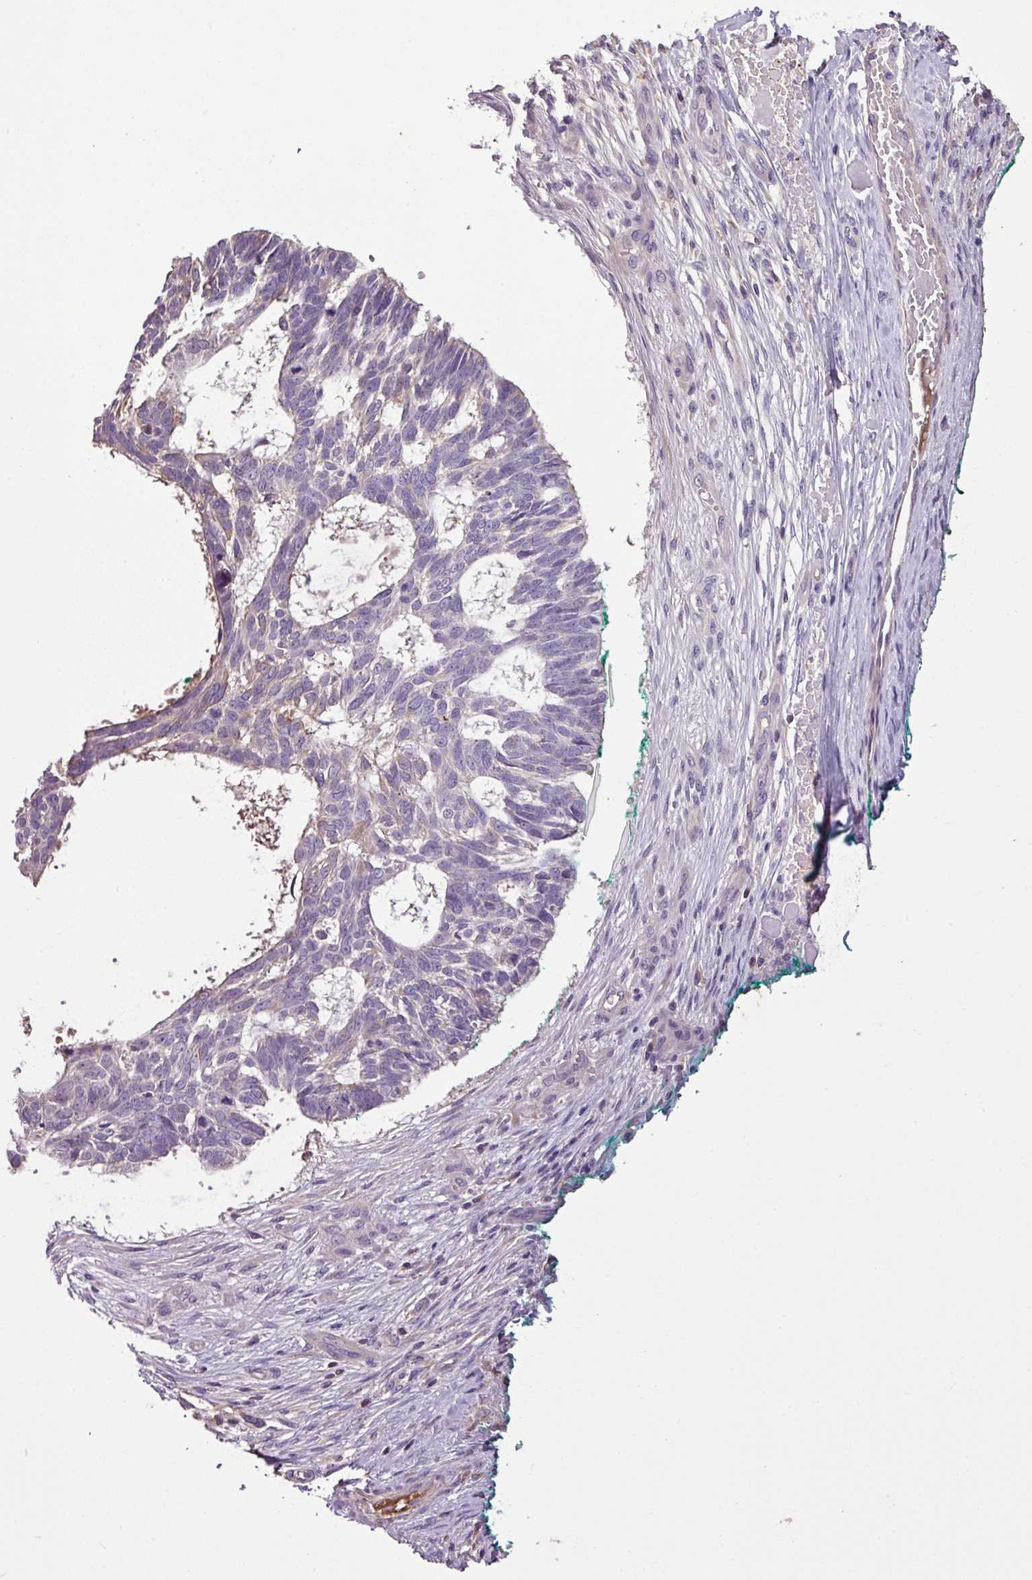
{"staining": {"intensity": "negative", "quantity": "none", "location": "none"}, "tissue": "skin cancer", "cell_type": "Tumor cells", "image_type": "cancer", "snomed": [{"axis": "morphology", "description": "Basal cell carcinoma"}, {"axis": "topography", "description": "Skin"}], "caption": "Immunohistochemical staining of skin cancer reveals no significant staining in tumor cells.", "gene": "ZNF266", "patient": {"sex": "male", "age": 88}}